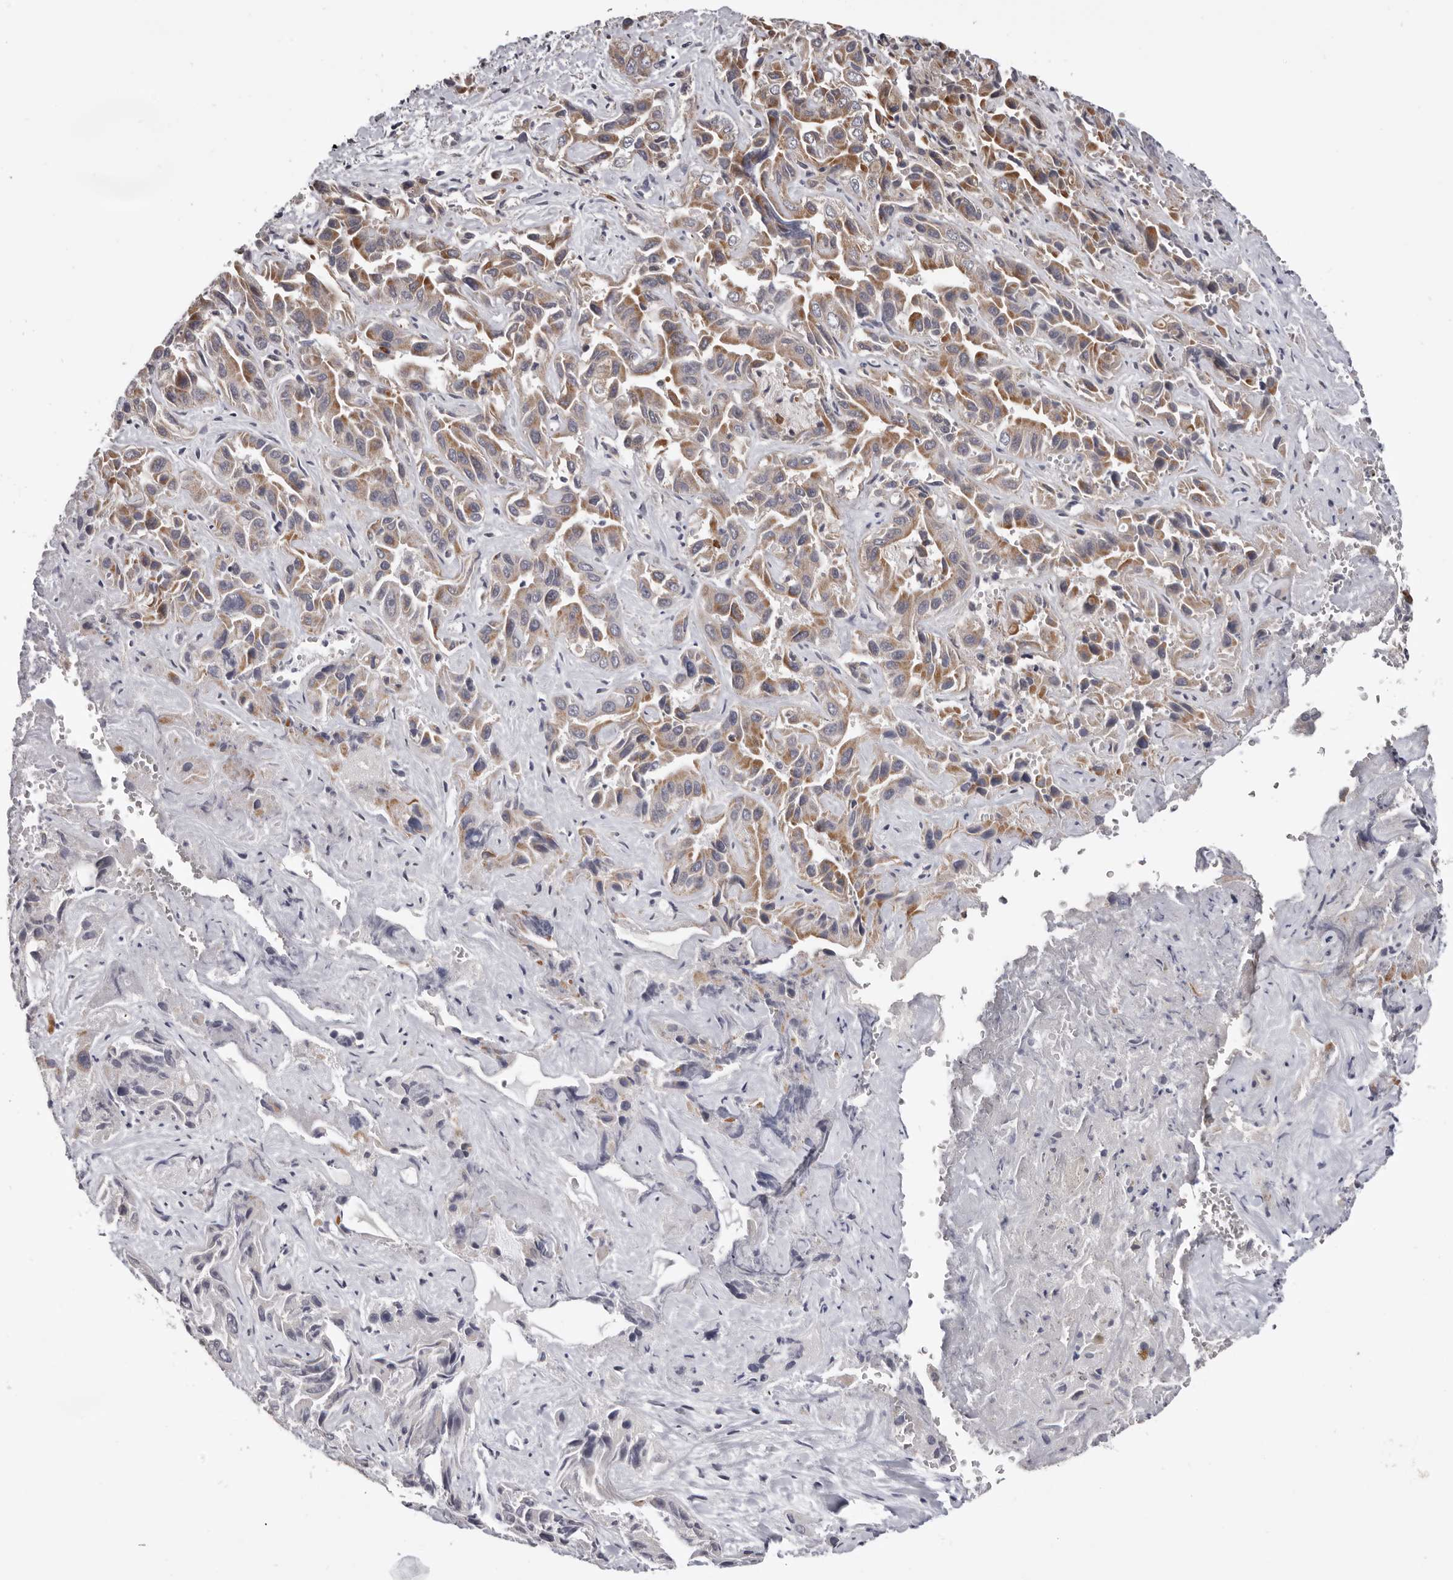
{"staining": {"intensity": "moderate", "quantity": ">75%", "location": "cytoplasmic/membranous"}, "tissue": "liver cancer", "cell_type": "Tumor cells", "image_type": "cancer", "snomed": [{"axis": "morphology", "description": "Cholangiocarcinoma"}, {"axis": "topography", "description": "Liver"}], "caption": "DAB immunohistochemical staining of human liver cholangiocarcinoma displays moderate cytoplasmic/membranous protein expression in about >75% of tumor cells. (DAB = brown stain, brightfield microscopy at high magnification).", "gene": "MOGAT2", "patient": {"sex": "female", "age": 52}}